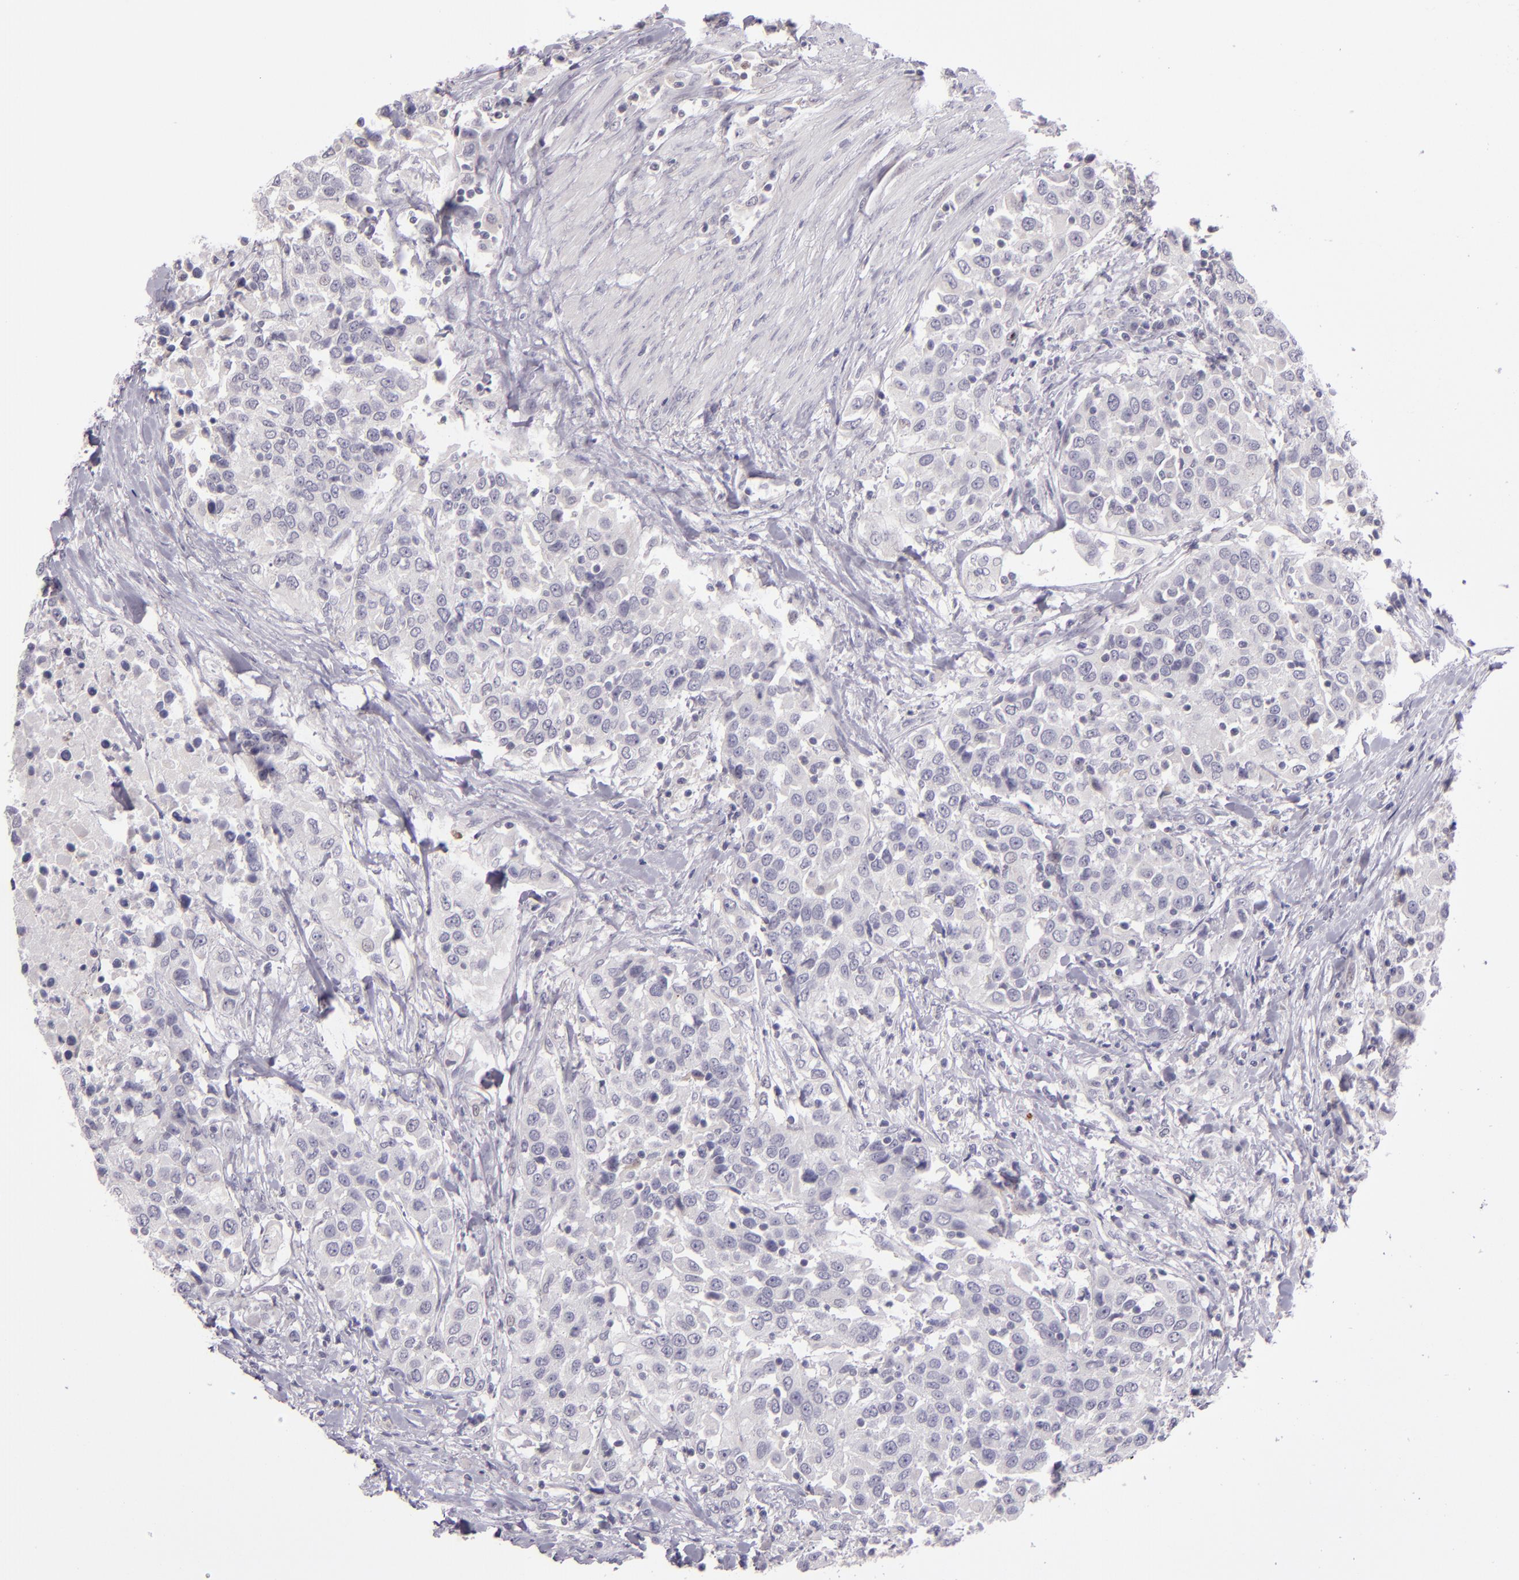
{"staining": {"intensity": "negative", "quantity": "none", "location": "none"}, "tissue": "urothelial cancer", "cell_type": "Tumor cells", "image_type": "cancer", "snomed": [{"axis": "morphology", "description": "Urothelial carcinoma, High grade"}, {"axis": "topography", "description": "Urinary bladder"}], "caption": "Immunohistochemistry (IHC) micrograph of neoplastic tissue: human urothelial cancer stained with DAB (3,3'-diaminobenzidine) displays no significant protein positivity in tumor cells.", "gene": "SNCB", "patient": {"sex": "female", "age": 80}}